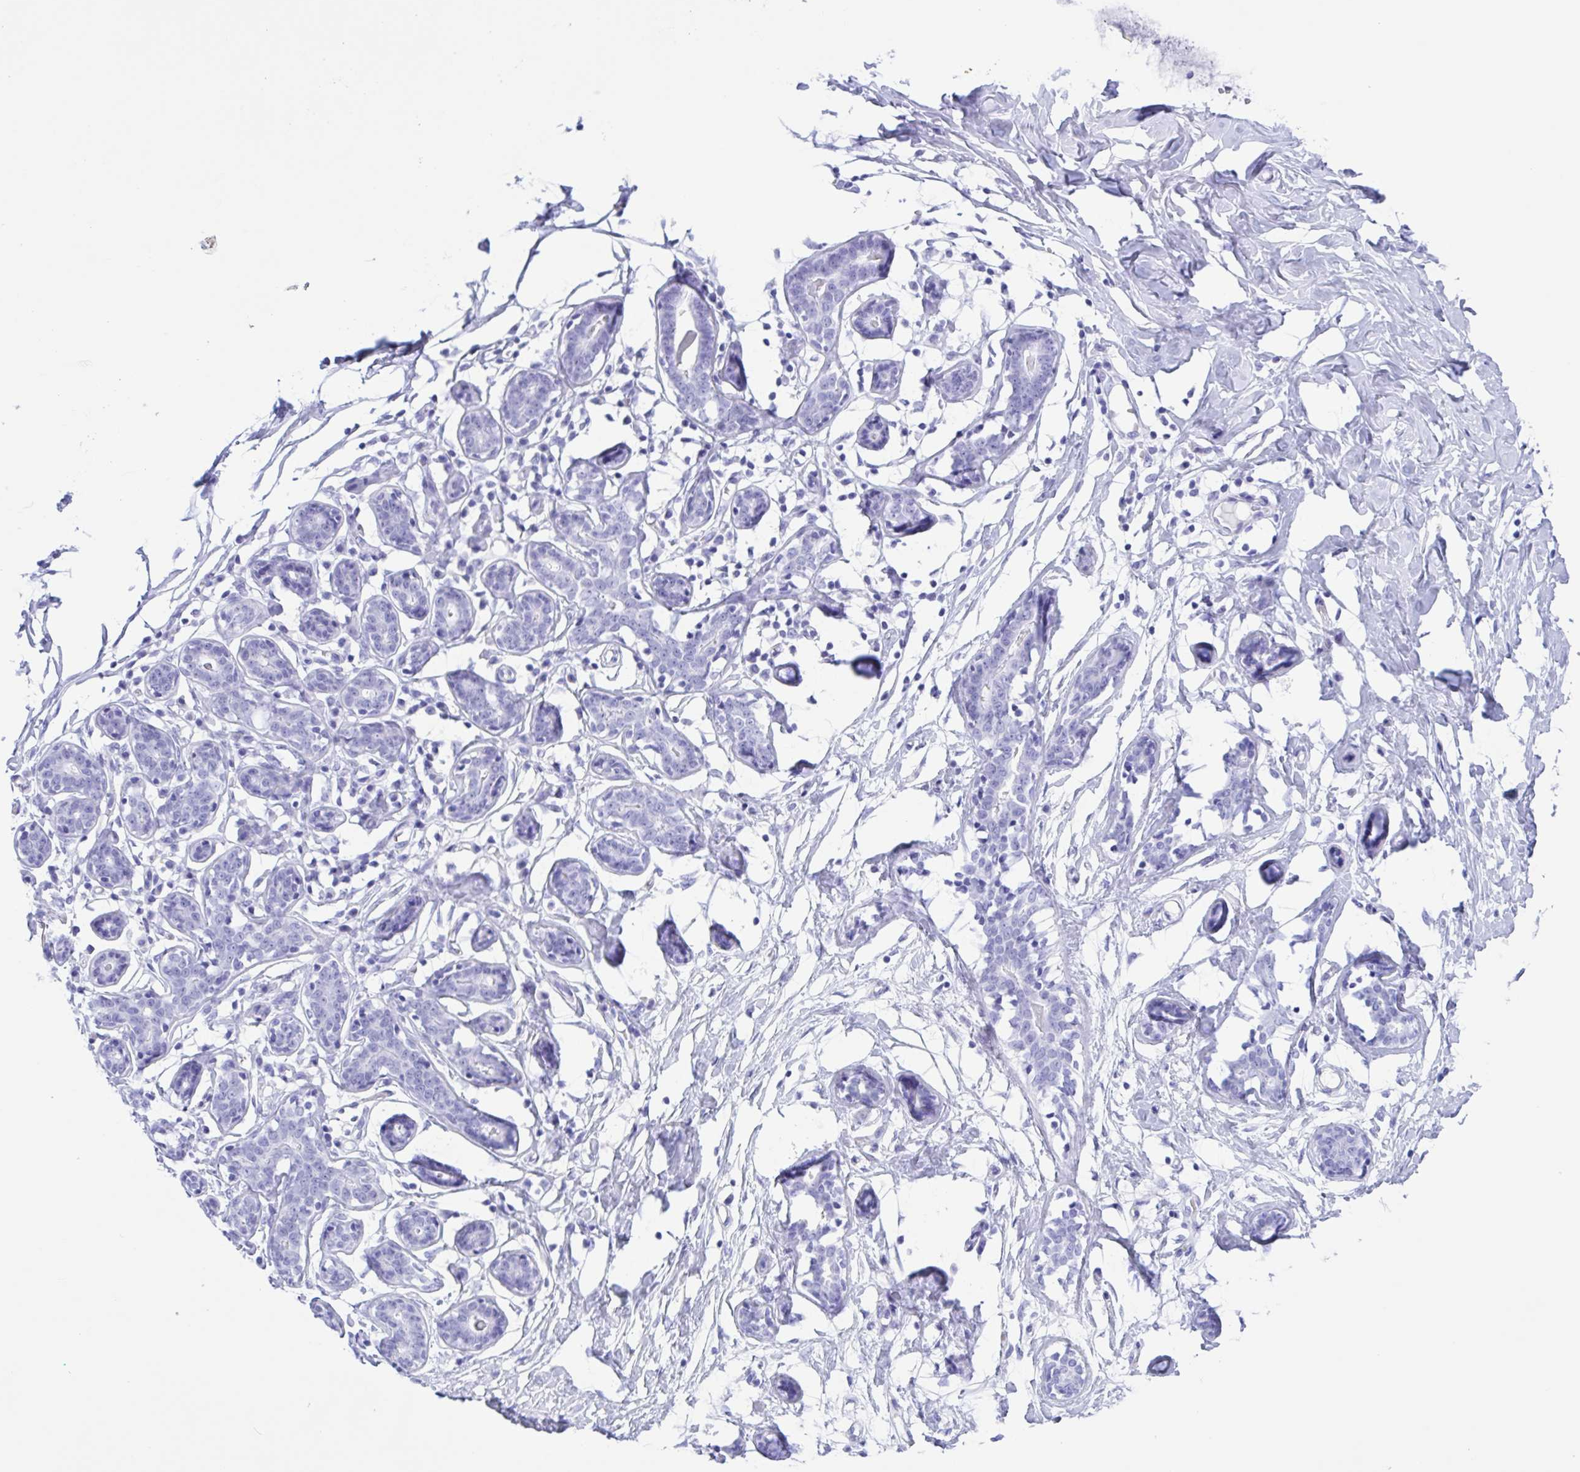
{"staining": {"intensity": "negative", "quantity": "none", "location": "none"}, "tissue": "breast", "cell_type": "Adipocytes", "image_type": "normal", "snomed": [{"axis": "morphology", "description": "Normal tissue, NOS"}, {"axis": "topography", "description": "Breast"}], "caption": "Immunohistochemistry (IHC) histopathology image of benign human breast stained for a protein (brown), which displays no staining in adipocytes. The staining was performed using DAB to visualize the protein expression in brown, while the nuclei were stained in blue with hematoxylin (Magnification: 20x).", "gene": "ZNF850", "patient": {"sex": "female", "age": 27}}